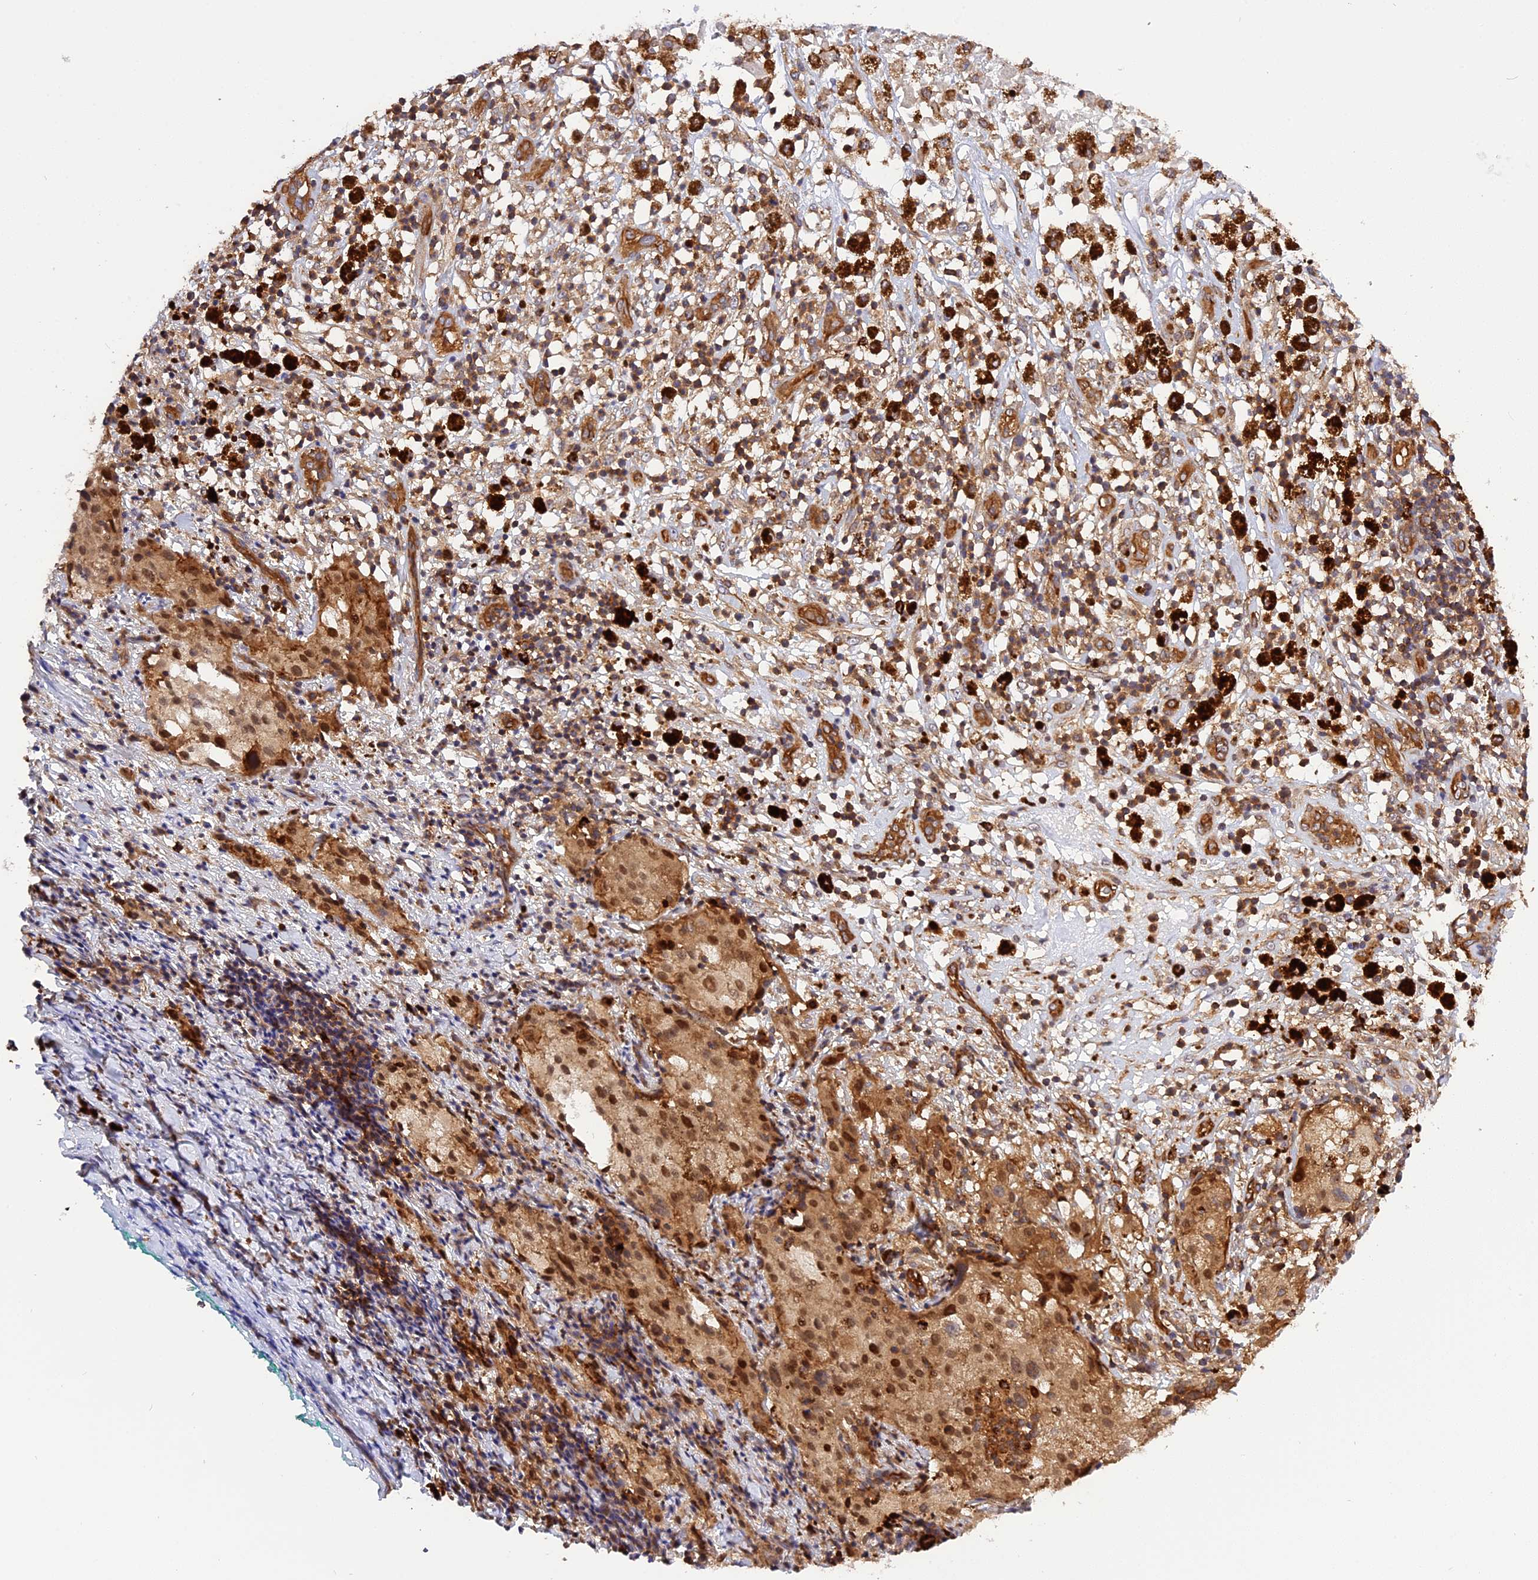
{"staining": {"intensity": "moderate", "quantity": ">75%", "location": "cytoplasmic/membranous,nuclear"}, "tissue": "melanoma", "cell_type": "Tumor cells", "image_type": "cancer", "snomed": [{"axis": "morphology", "description": "Necrosis, NOS"}, {"axis": "morphology", "description": "Malignant melanoma, NOS"}, {"axis": "topography", "description": "Skin"}], "caption": "The immunohistochemical stain shows moderate cytoplasmic/membranous and nuclear expression in tumor cells of melanoma tissue.", "gene": "C5orf22", "patient": {"sex": "female", "age": 87}}